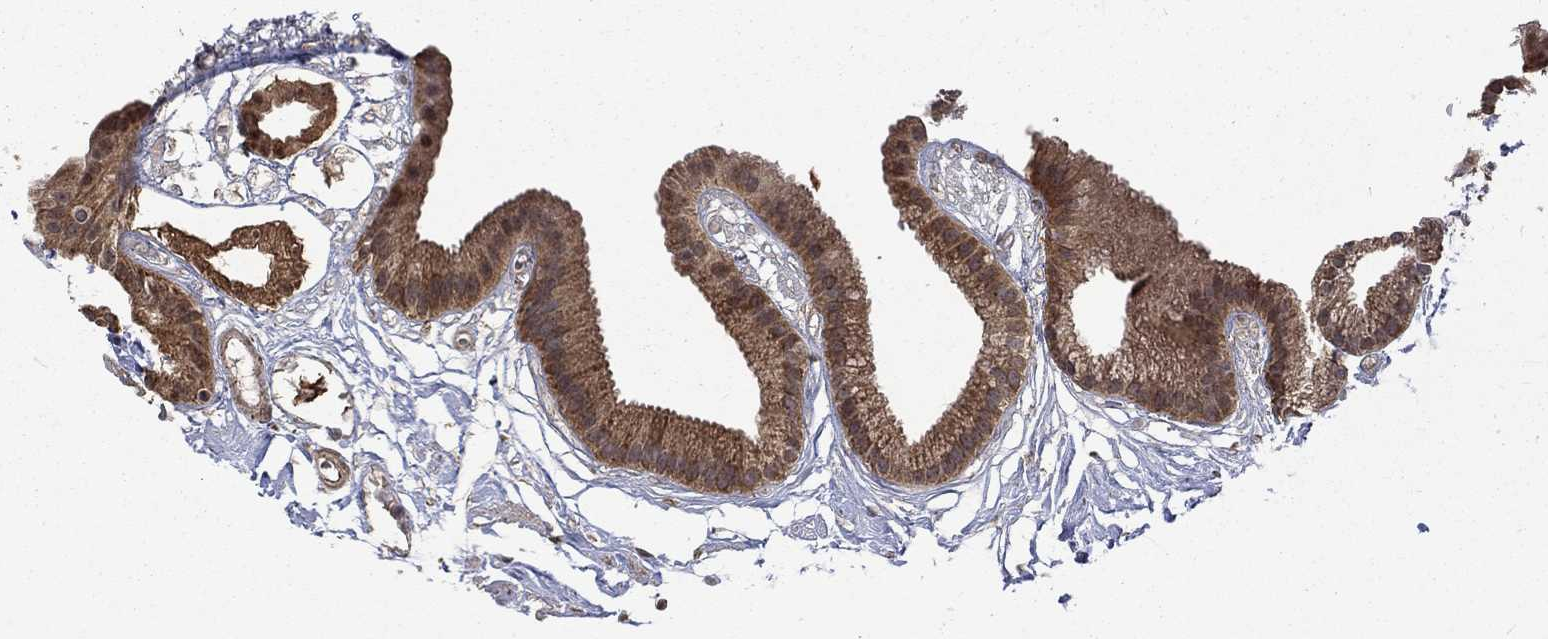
{"staining": {"intensity": "moderate", "quantity": ">75%", "location": "cytoplasmic/membranous"}, "tissue": "gallbladder", "cell_type": "Glandular cells", "image_type": "normal", "snomed": [{"axis": "morphology", "description": "Normal tissue, NOS"}, {"axis": "topography", "description": "Gallbladder"}], "caption": "High-magnification brightfield microscopy of benign gallbladder stained with DAB (brown) and counterstained with hematoxylin (blue). glandular cells exhibit moderate cytoplasmic/membranous expression is identified in about>75% of cells.", "gene": "ESRRA", "patient": {"sex": "female", "age": 45}}